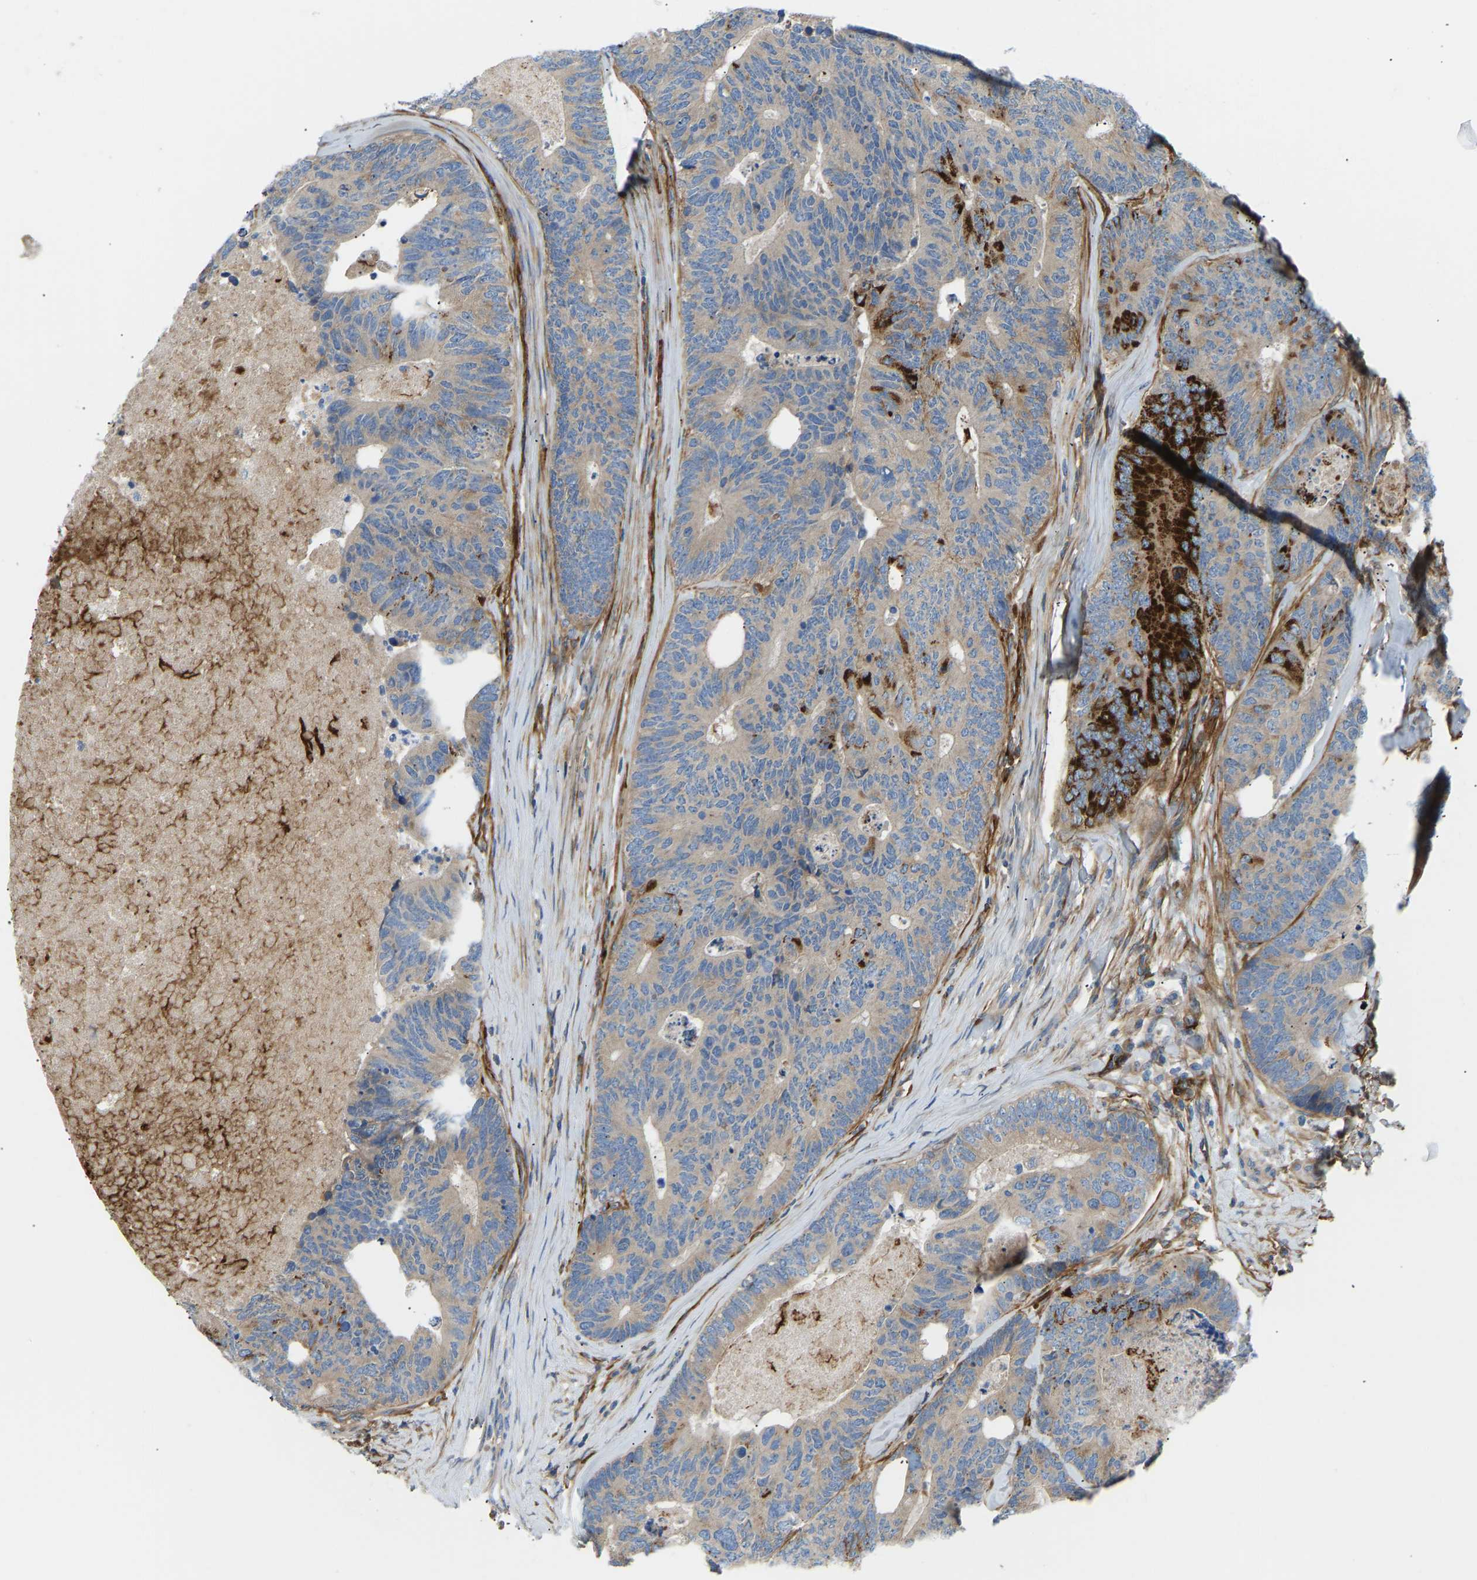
{"staining": {"intensity": "strong", "quantity": "<25%", "location": "cytoplasmic/membranous"}, "tissue": "colorectal cancer", "cell_type": "Tumor cells", "image_type": "cancer", "snomed": [{"axis": "morphology", "description": "Adenocarcinoma, NOS"}, {"axis": "topography", "description": "Colon"}], "caption": "About <25% of tumor cells in human adenocarcinoma (colorectal) show strong cytoplasmic/membranous protein expression as visualized by brown immunohistochemical staining.", "gene": "COL15A1", "patient": {"sex": "female", "age": 67}}